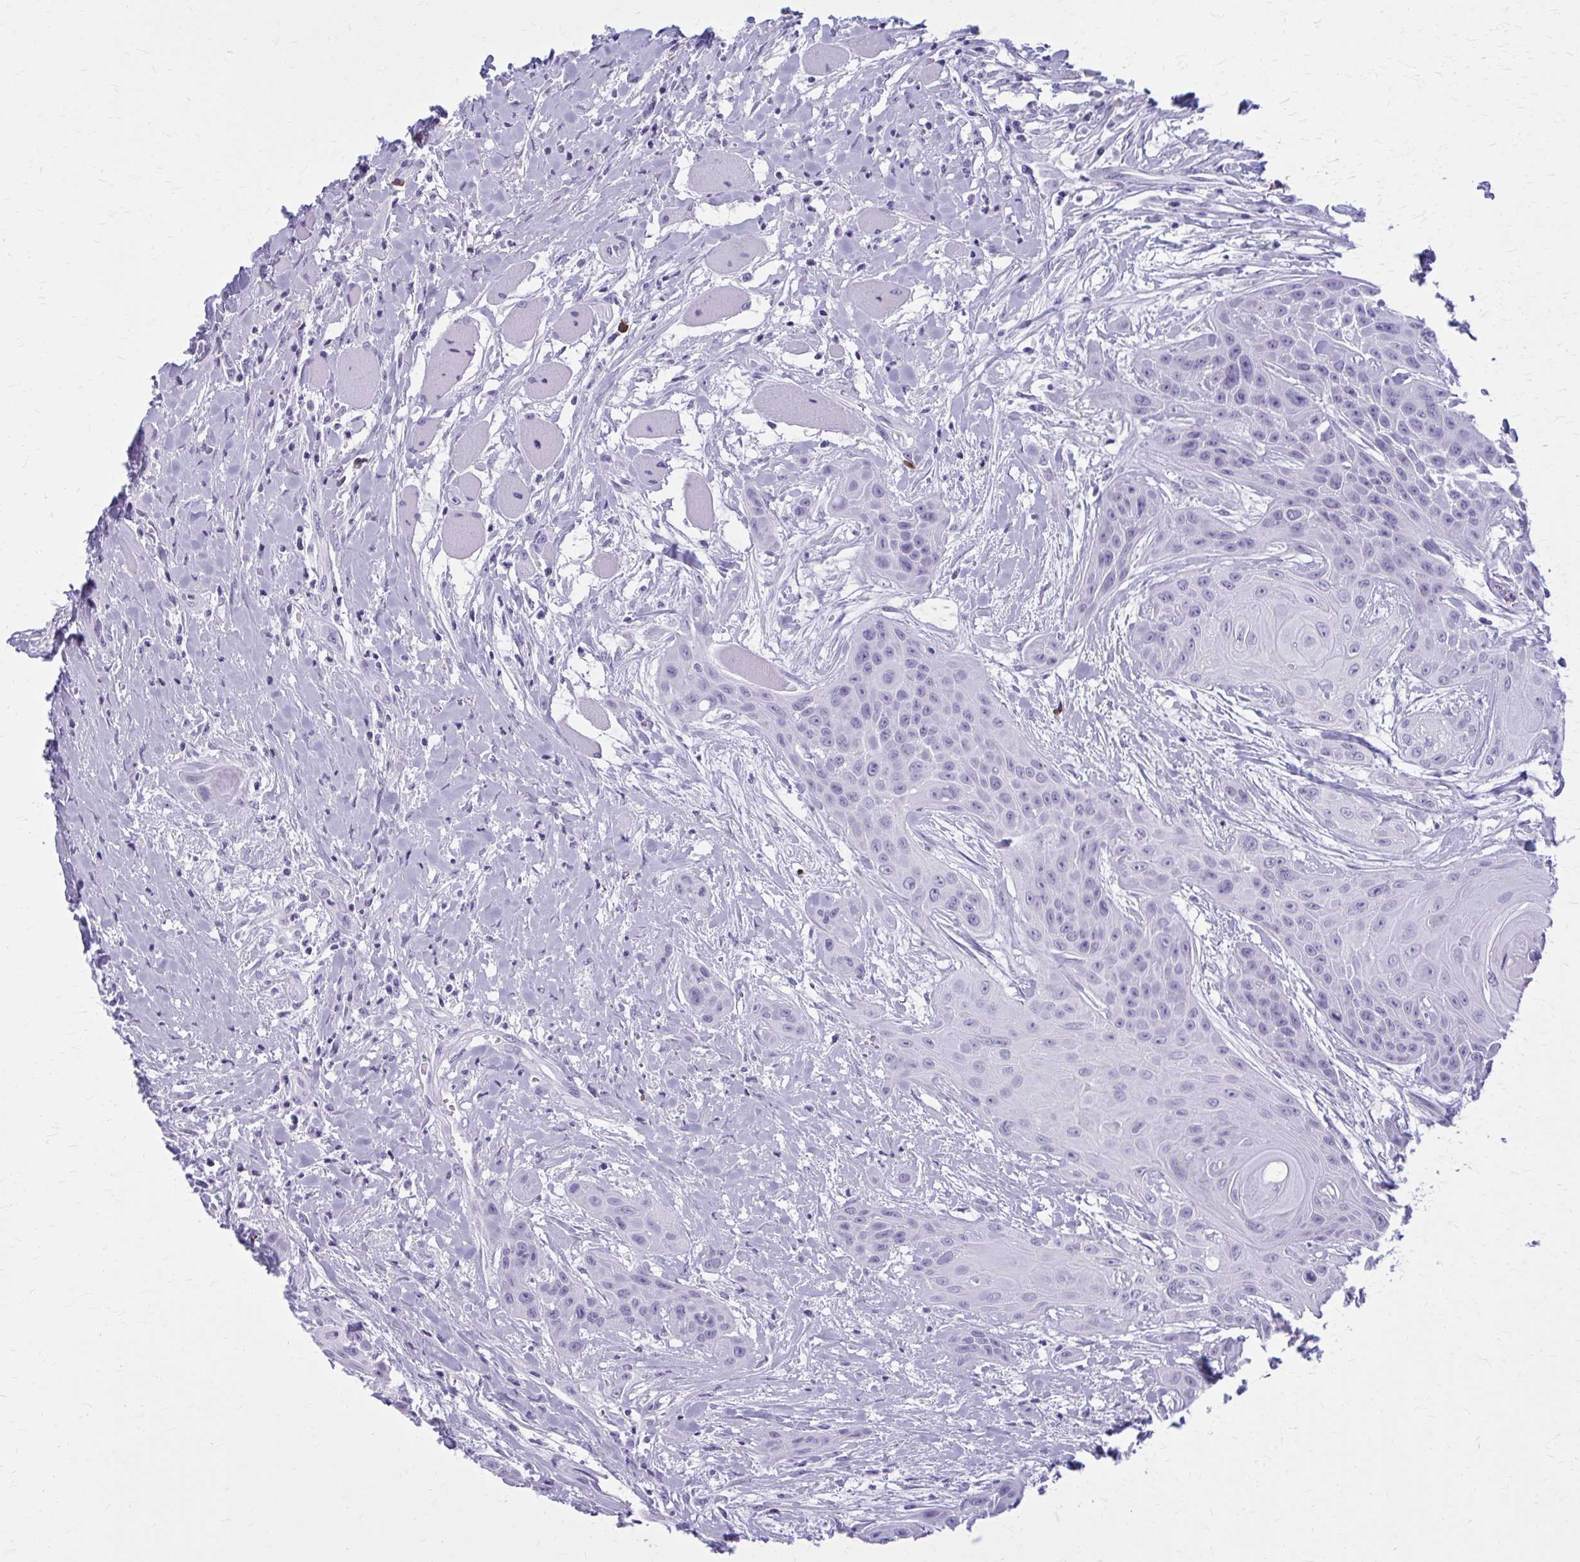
{"staining": {"intensity": "negative", "quantity": "none", "location": "none"}, "tissue": "head and neck cancer", "cell_type": "Tumor cells", "image_type": "cancer", "snomed": [{"axis": "morphology", "description": "Squamous cell carcinoma, NOS"}, {"axis": "topography", "description": "Head-Neck"}], "caption": "Tumor cells show no significant positivity in head and neck cancer (squamous cell carcinoma).", "gene": "ZDHHC7", "patient": {"sex": "female", "age": 73}}